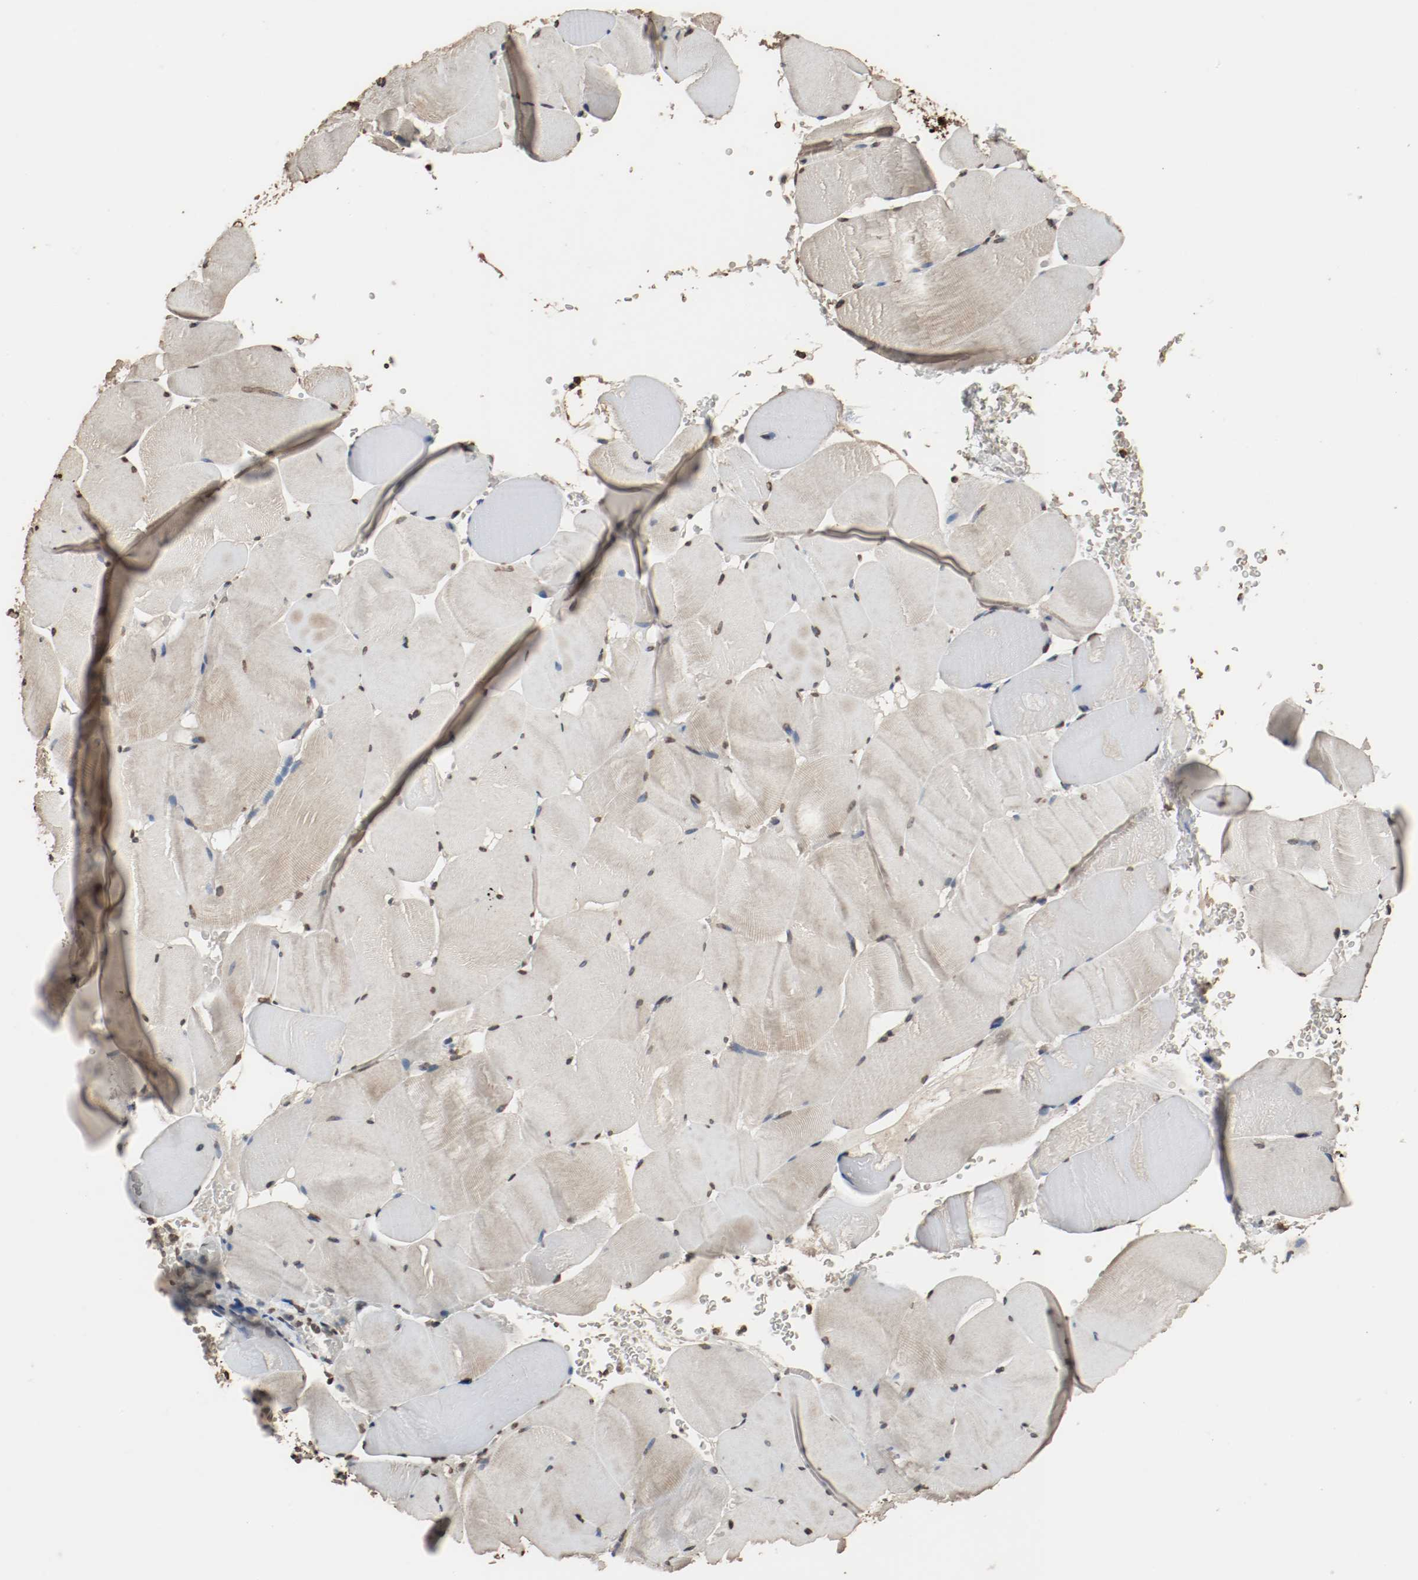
{"staining": {"intensity": "weak", "quantity": "25%-75%", "location": "cytoplasmic/membranous"}, "tissue": "skeletal muscle", "cell_type": "Myocytes", "image_type": "normal", "snomed": [{"axis": "morphology", "description": "Normal tissue, NOS"}, {"axis": "topography", "description": "Skeletal muscle"}], "caption": "Immunohistochemical staining of benign human skeletal muscle reveals 25%-75% levels of weak cytoplasmic/membranous protein staining in approximately 25%-75% of myocytes.", "gene": "RTN4", "patient": {"sex": "male", "age": 62}}